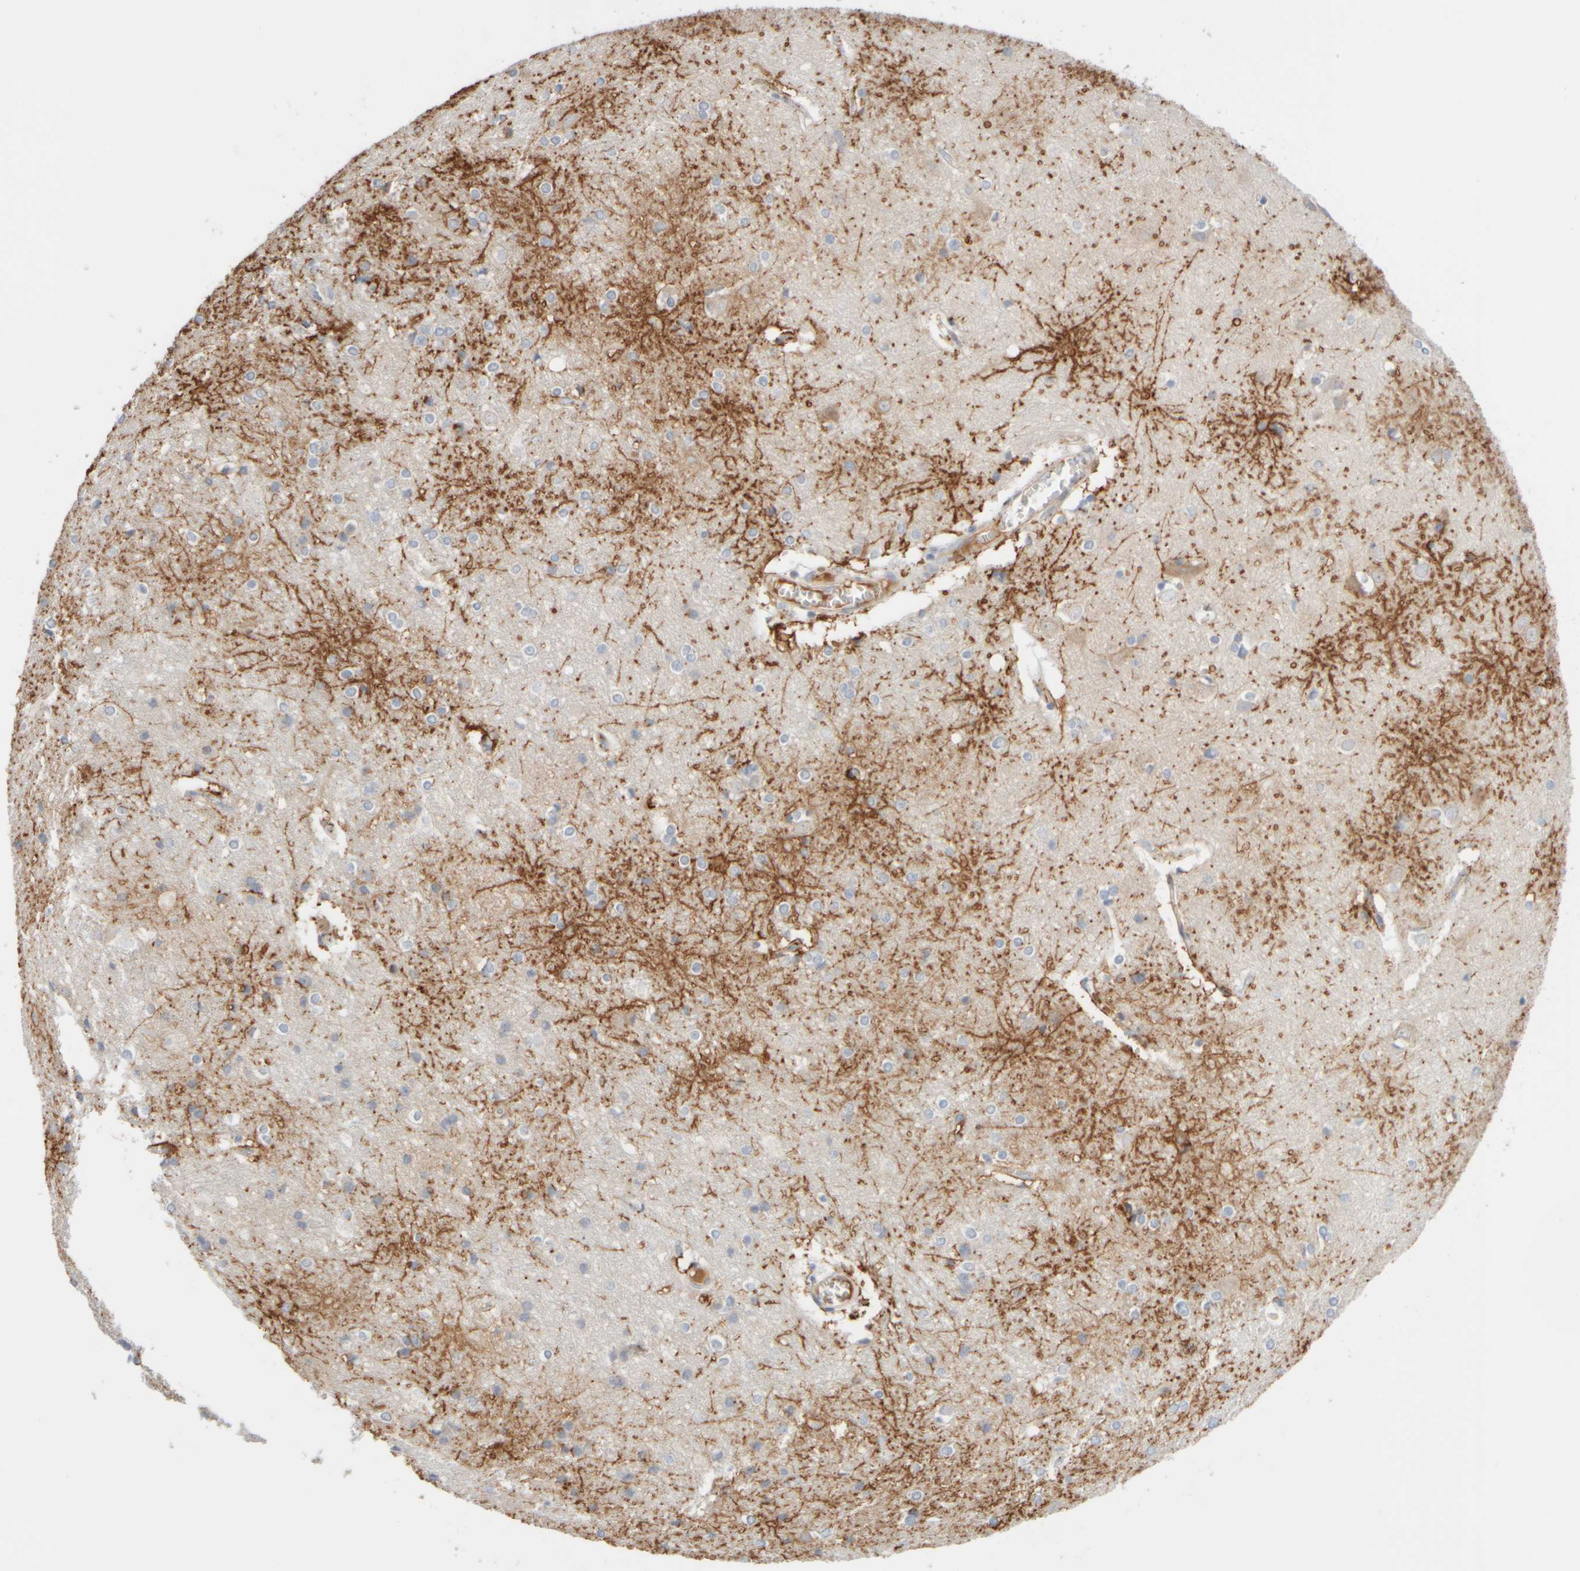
{"staining": {"intensity": "moderate", "quantity": ">75%", "location": "cytoplasmic/membranous"}, "tissue": "cerebral cortex", "cell_type": "Endothelial cells", "image_type": "normal", "snomed": [{"axis": "morphology", "description": "Normal tissue, NOS"}, {"axis": "topography", "description": "Cerebral cortex"}], "caption": "Immunohistochemical staining of unremarkable human cerebral cortex exhibits medium levels of moderate cytoplasmic/membranous expression in approximately >75% of endothelial cells.", "gene": "GOPC", "patient": {"sex": "male", "age": 54}}